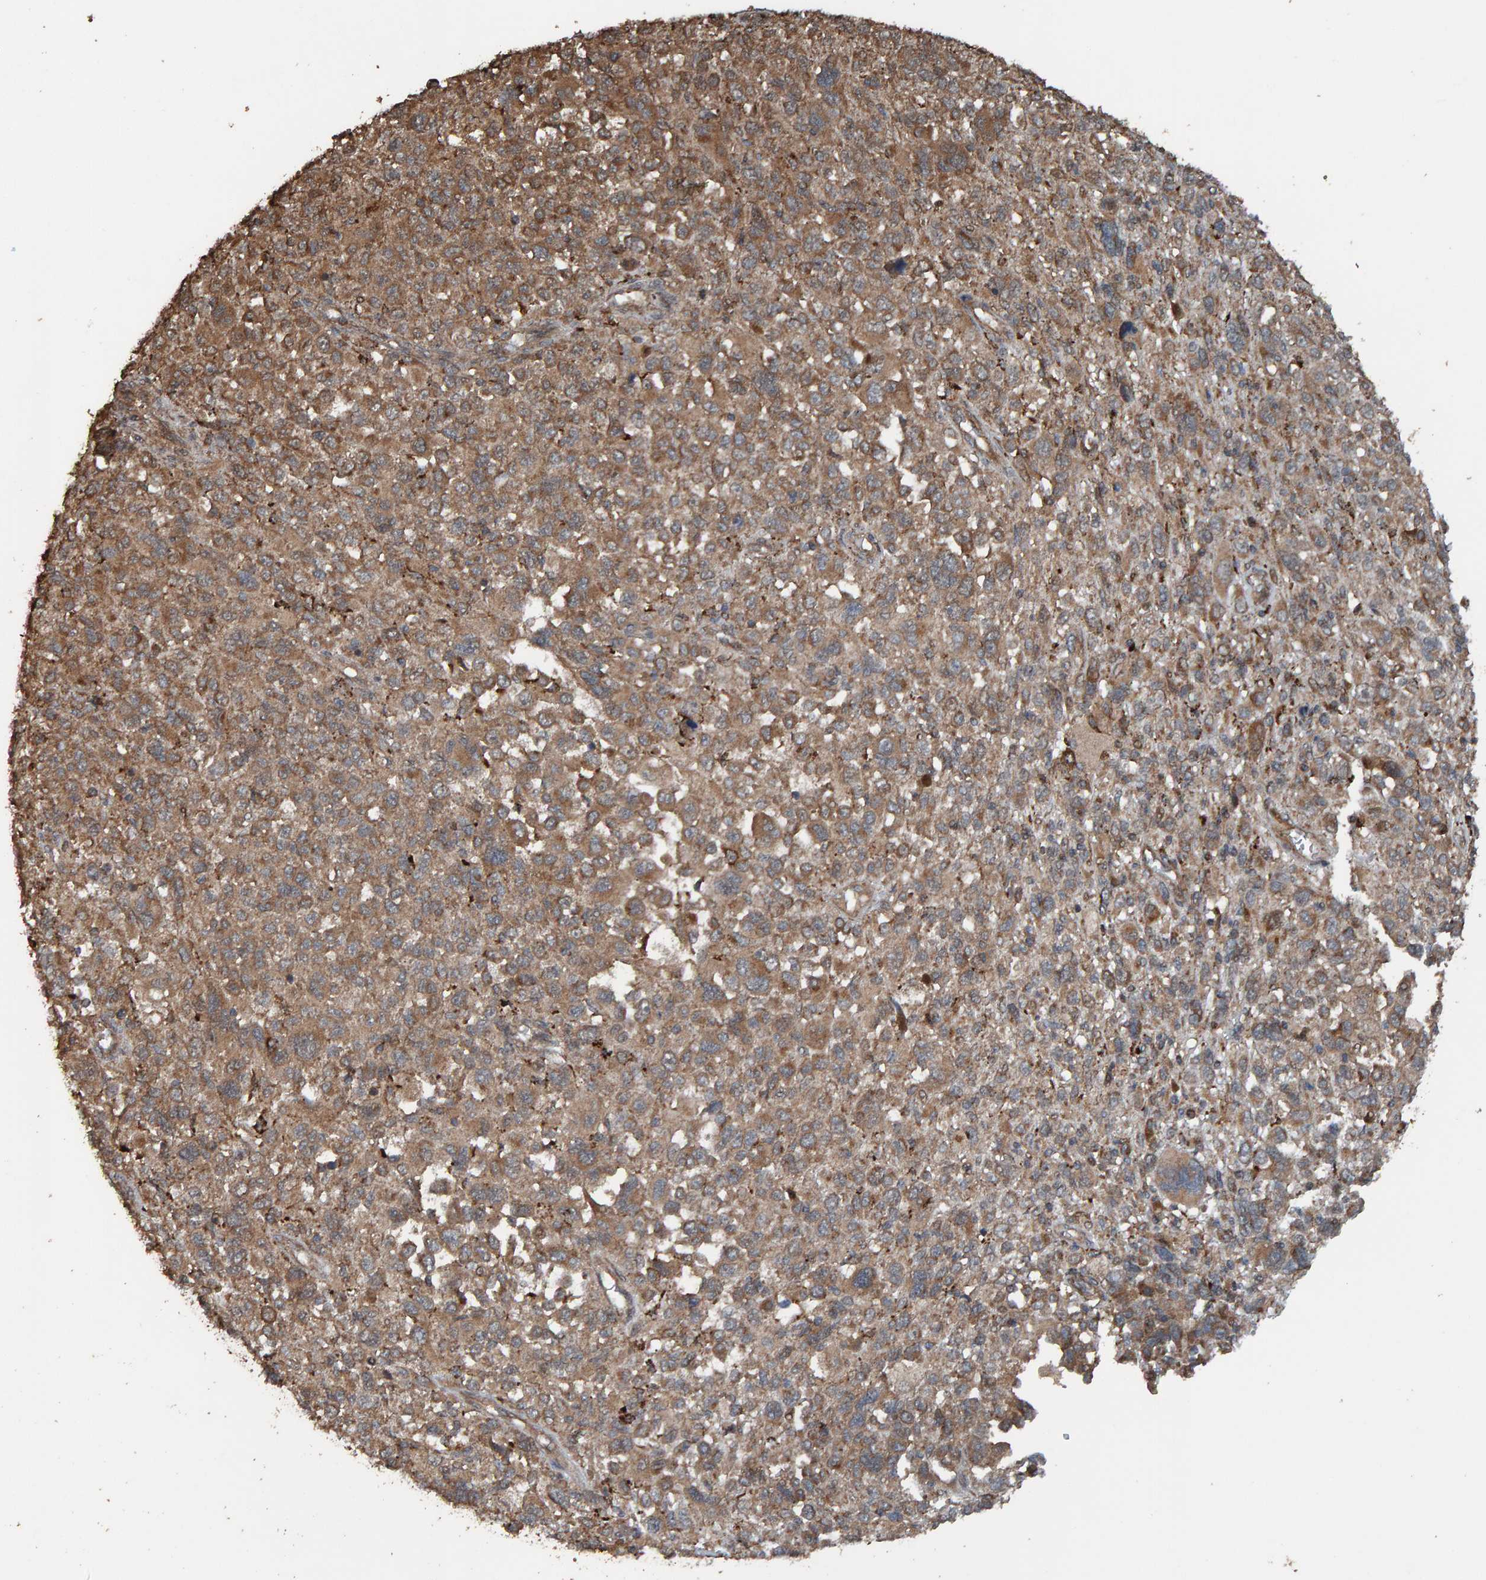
{"staining": {"intensity": "moderate", "quantity": ">75%", "location": "cytoplasmic/membranous"}, "tissue": "melanoma", "cell_type": "Tumor cells", "image_type": "cancer", "snomed": [{"axis": "morphology", "description": "Malignant melanoma, NOS"}, {"axis": "topography", "description": "Skin"}], "caption": "Melanoma stained with IHC displays moderate cytoplasmic/membranous positivity in about >75% of tumor cells. (Stains: DAB (3,3'-diaminobenzidine) in brown, nuclei in blue, Microscopy: brightfield microscopy at high magnification).", "gene": "DUS1L", "patient": {"sex": "female", "age": 55}}